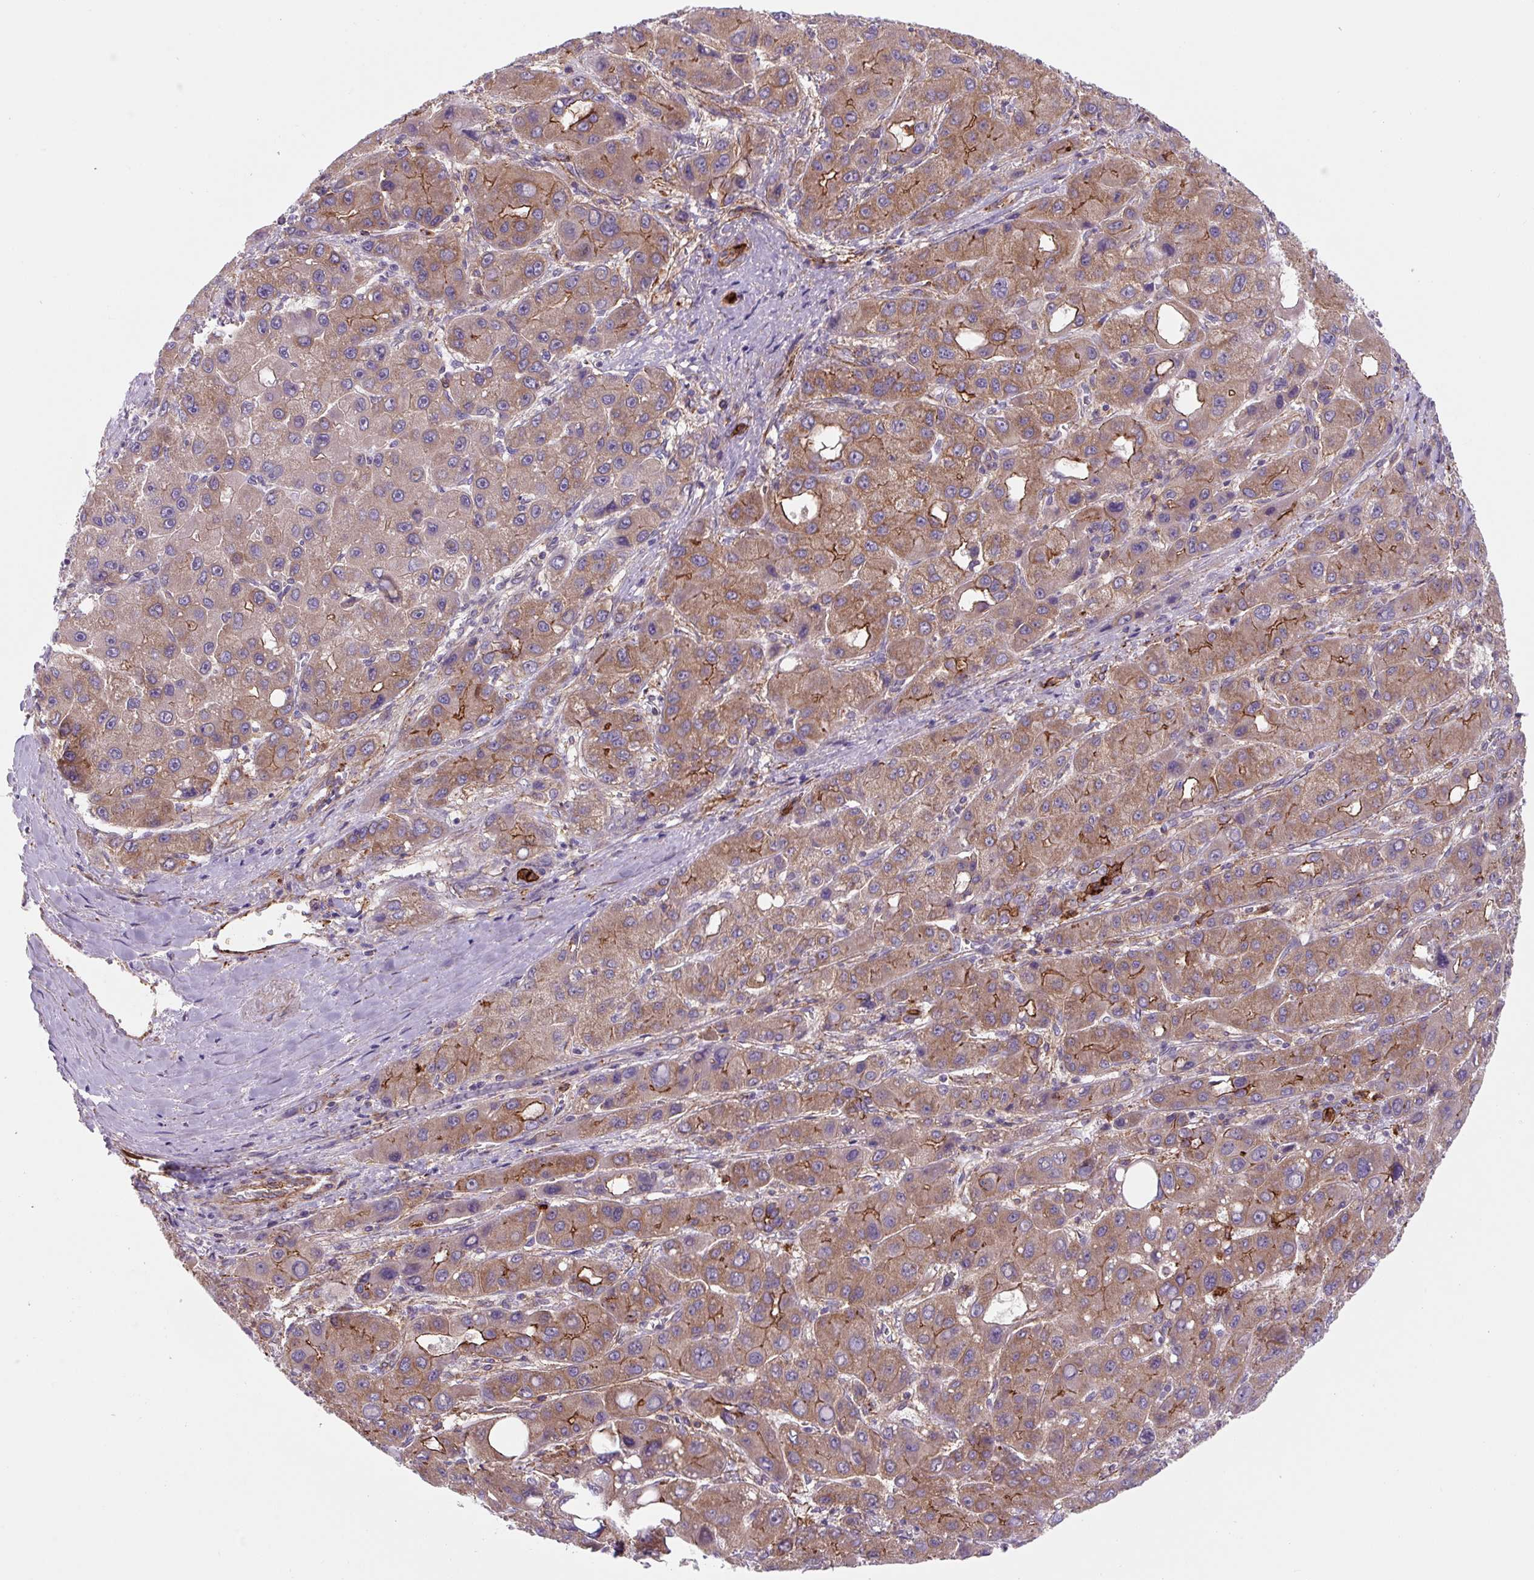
{"staining": {"intensity": "moderate", "quantity": ">75%", "location": "cytoplasmic/membranous"}, "tissue": "liver cancer", "cell_type": "Tumor cells", "image_type": "cancer", "snomed": [{"axis": "morphology", "description": "Carcinoma, Hepatocellular, NOS"}, {"axis": "topography", "description": "Liver"}], "caption": "Tumor cells reveal moderate cytoplasmic/membranous positivity in approximately >75% of cells in hepatocellular carcinoma (liver). (DAB (3,3'-diaminobenzidine) = brown stain, brightfield microscopy at high magnification).", "gene": "DHFR2", "patient": {"sex": "male", "age": 55}}